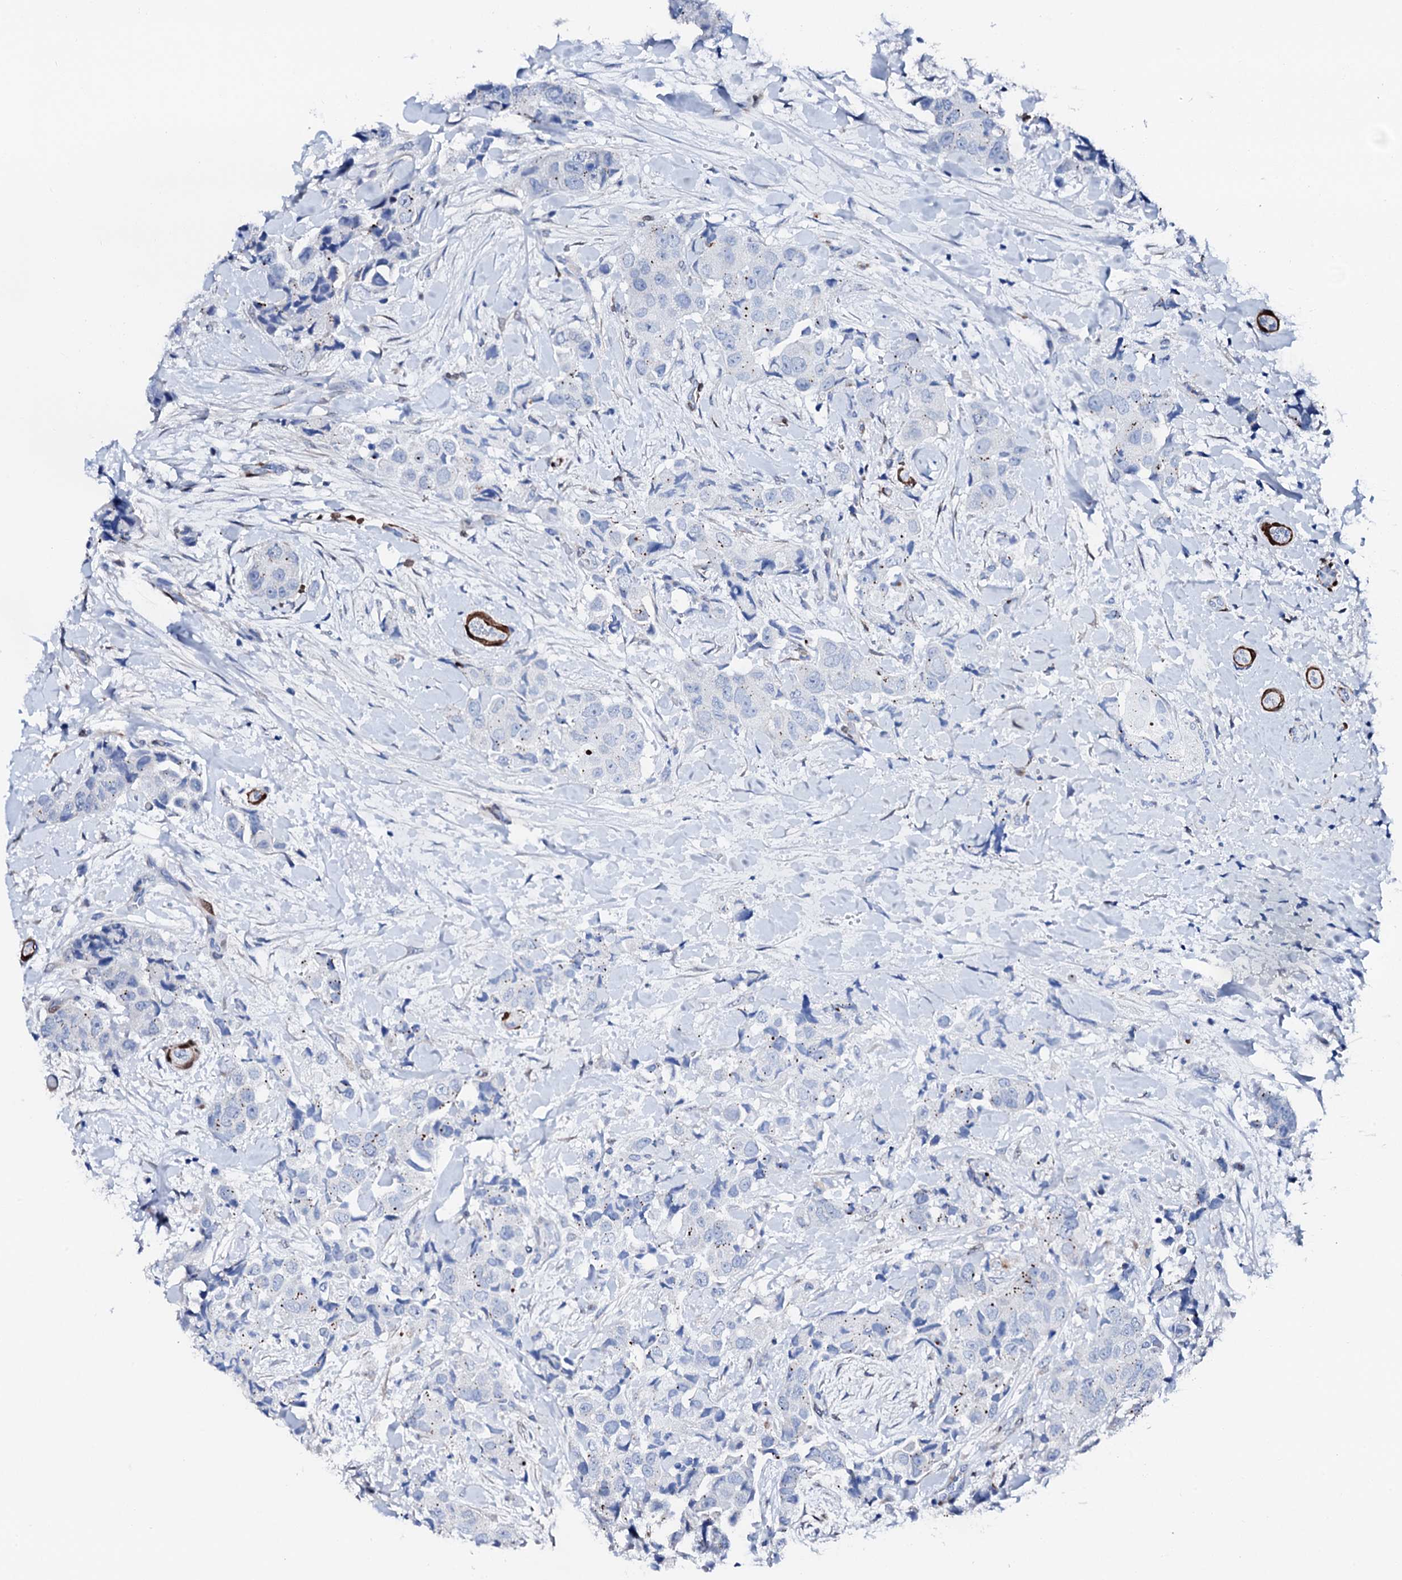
{"staining": {"intensity": "negative", "quantity": "none", "location": "none"}, "tissue": "breast cancer", "cell_type": "Tumor cells", "image_type": "cancer", "snomed": [{"axis": "morphology", "description": "Normal tissue, NOS"}, {"axis": "morphology", "description": "Duct carcinoma"}, {"axis": "topography", "description": "Breast"}], "caption": "A micrograph of breast cancer (invasive ductal carcinoma) stained for a protein shows no brown staining in tumor cells.", "gene": "NRIP2", "patient": {"sex": "female", "age": 62}}